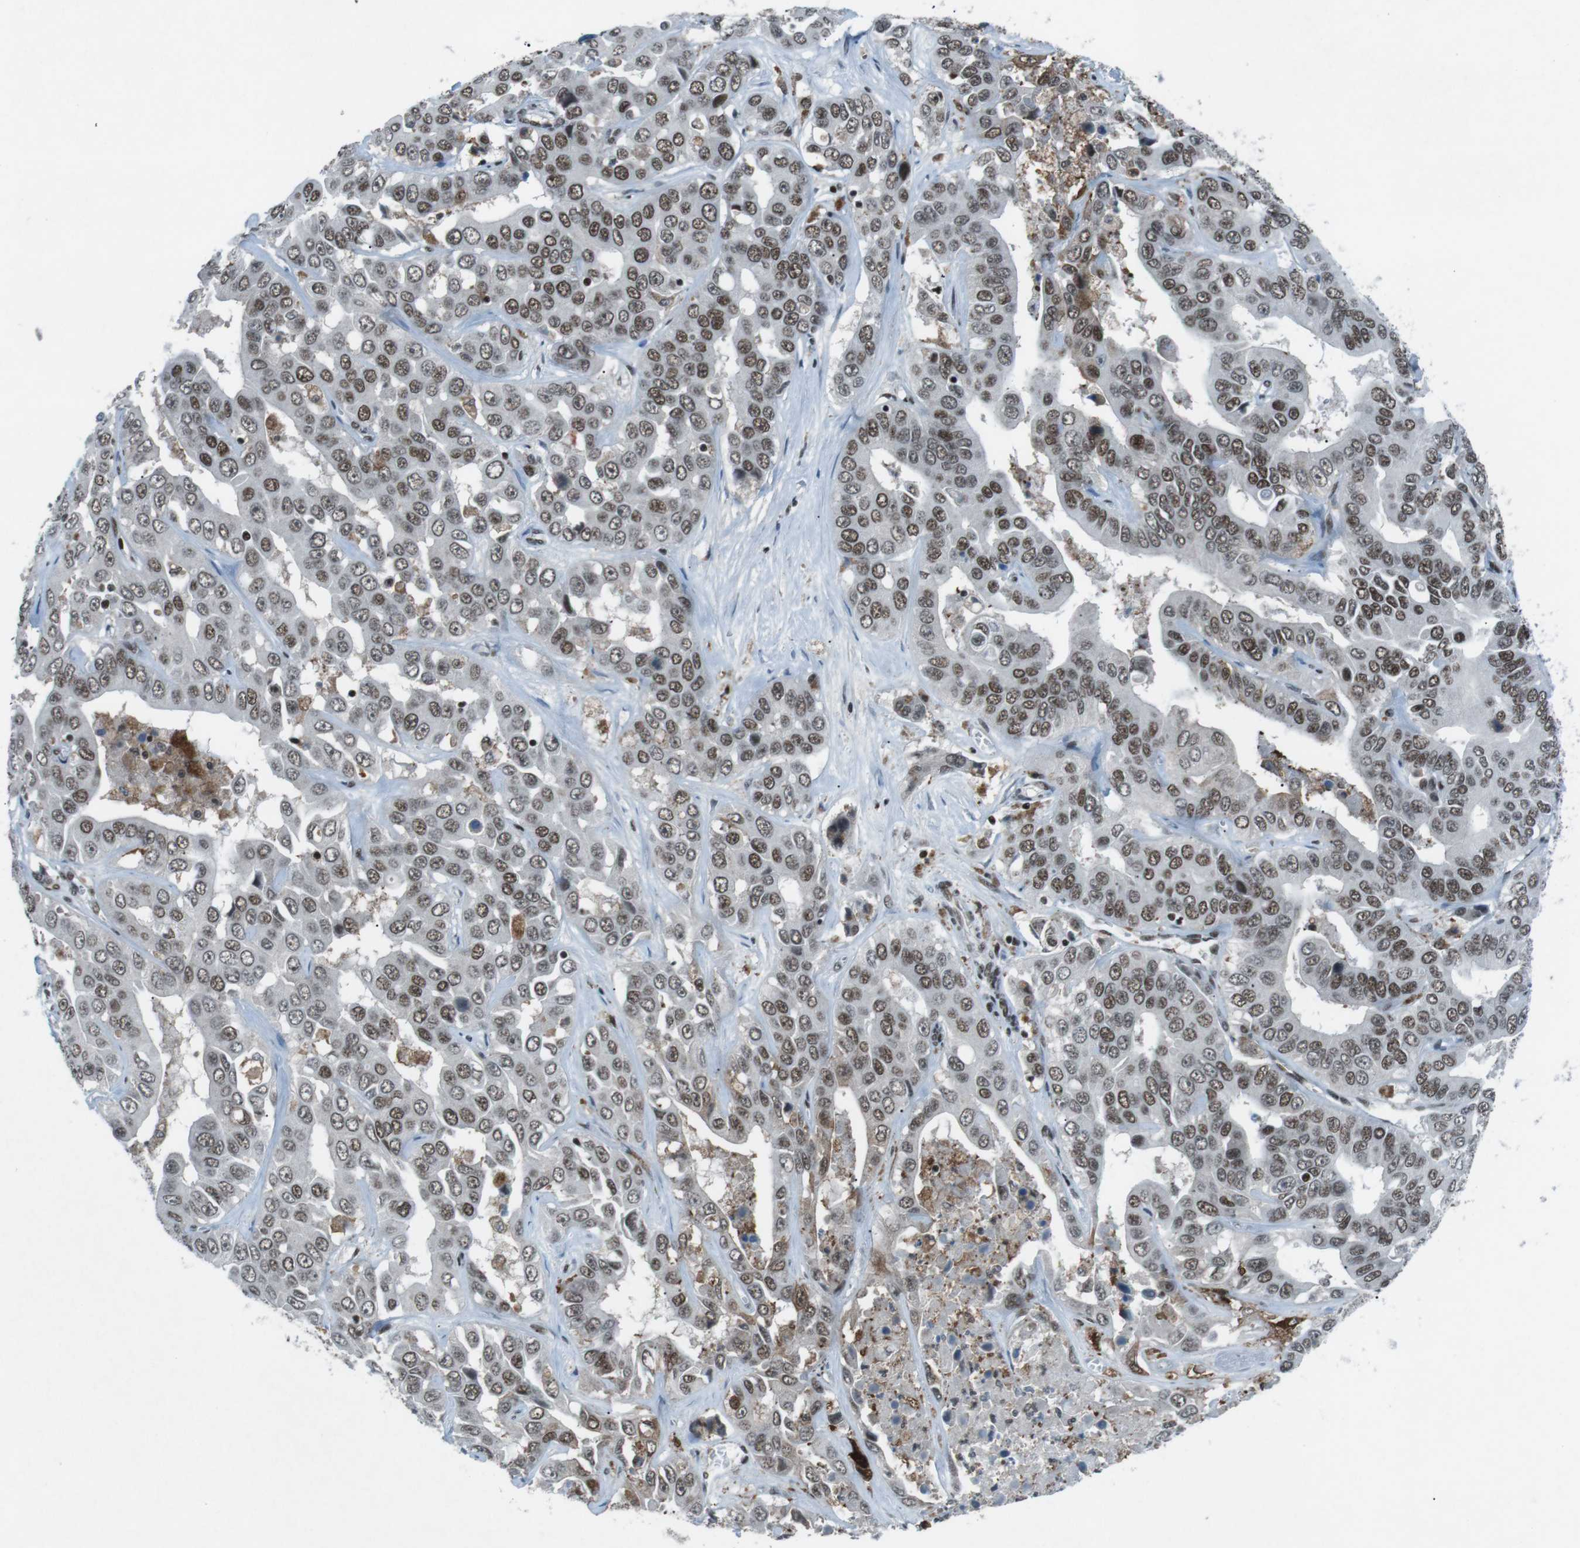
{"staining": {"intensity": "moderate", "quantity": ">75%", "location": "nuclear"}, "tissue": "liver cancer", "cell_type": "Tumor cells", "image_type": "cancer", "snomed": [{"axis": "morphology", "description": "Cholangiocarcinoma"}, {"axis": "topography", "description": "Liver"}], "caption": "Liver cancer (cholangiocarcinoma) was stained to show a protein in brown. There is medium levels of moderate nuclear expression in approximately >75% of tumor cells.", "gene": "TAF1", "patient": {"sex": "female", "age": 52}}